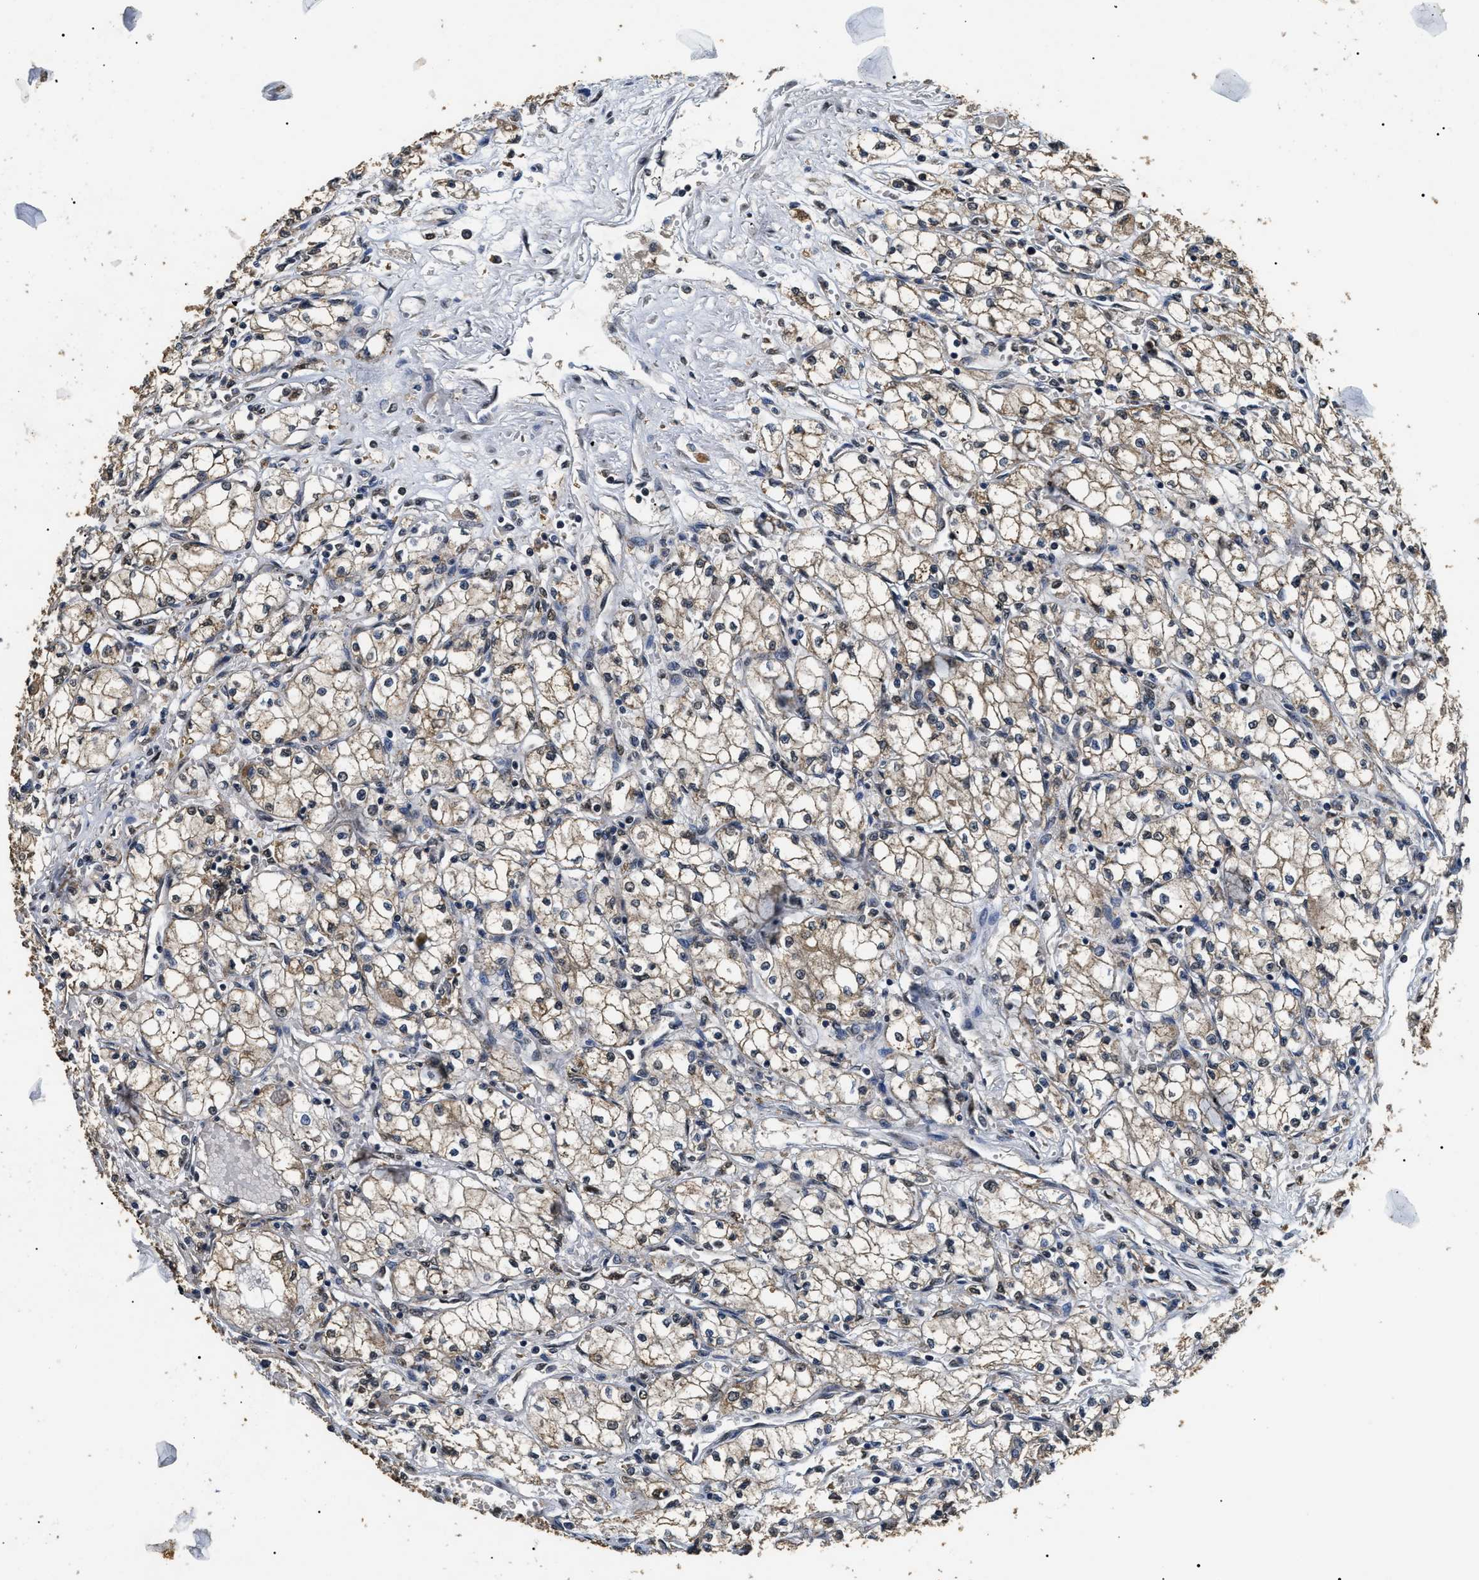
{"staining": {"intensity": "weak", "quantity": "25%-75%", "location": "cytoplasmic/membranous"}, "tissue": "renal cancer", "cell_type": "Tumor cells", "image_type": "cancer", "snomed": [{"axis": "morphology", "description": "Normal tissue, NOS"}, {"axis": "morphology", "description": "Adenocarcinoma, NOS"}, {"axis": "topography", "description": "Kidney"}], "caption": "DAB immunohistochemical staining of human renal adenocarcinoma demonstrates weak cytoplasmic/membranous protein expression in approximately 25%-75% of tumor cells. (brown staining indicates protein expression, while blue staining denotes nuclei).", "gene": "PSMD8", "patient": {"sex": "male", "age": 59}}